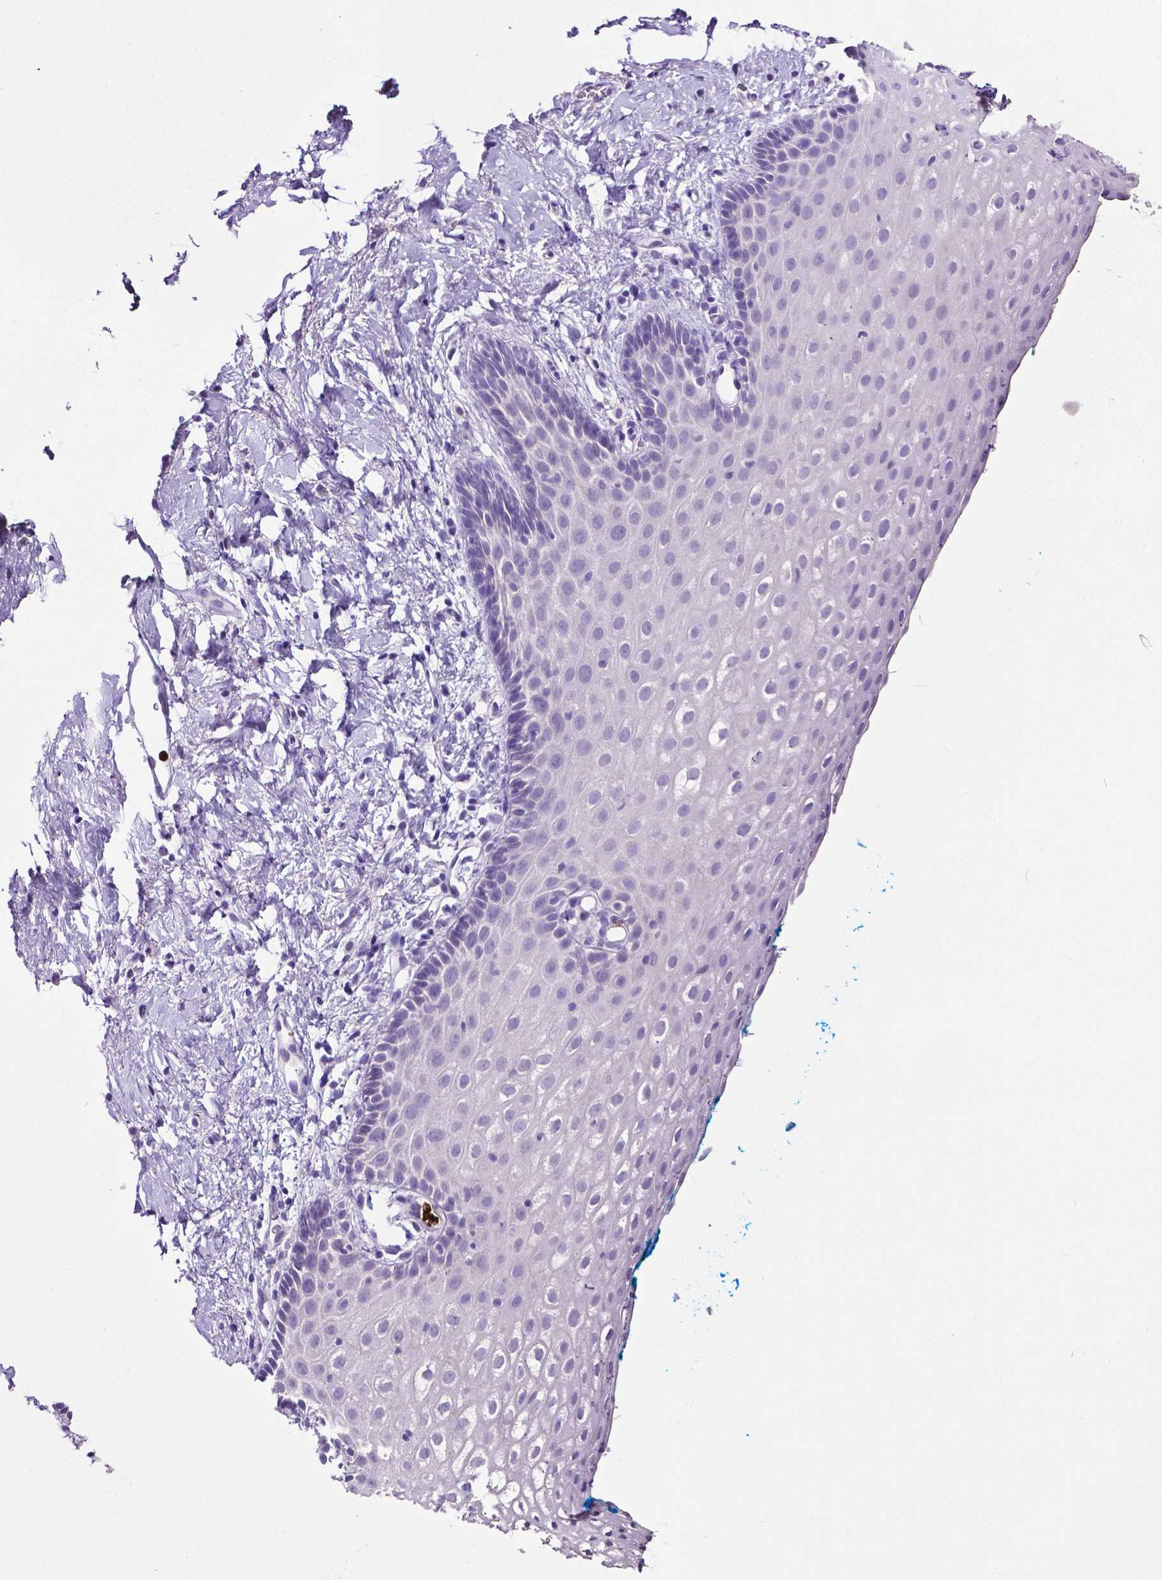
{"staining": {"intensity": "negative", "quantity": "none", "location": "none"}, "tissue": "vagina", "cell_type": "Squamous epithelial cells", "image_type": "normal", "snomed": [{"axis": "morphology", "description": "Normal tissue, NOS"}, {"axis": "morphology", "description": "Adenocarcinoma, NOS"}, {"axis": "topography", "description": "Rectum"}, {"axis": "topography", "description": "Vagina"}, {"axis": "topography", "description": "Peripheral nerve tissue"}], "caption": "Immunohistochemistry (IHC) photomicrograph of unremarkable vagina: human vagina stained with DAB (3,3'-diaminobenzidine) exhibits no significant protein expression in squamous epithelial cells.", "gene": "MMP9", "patient": {"sex": "female", "age": 71}}